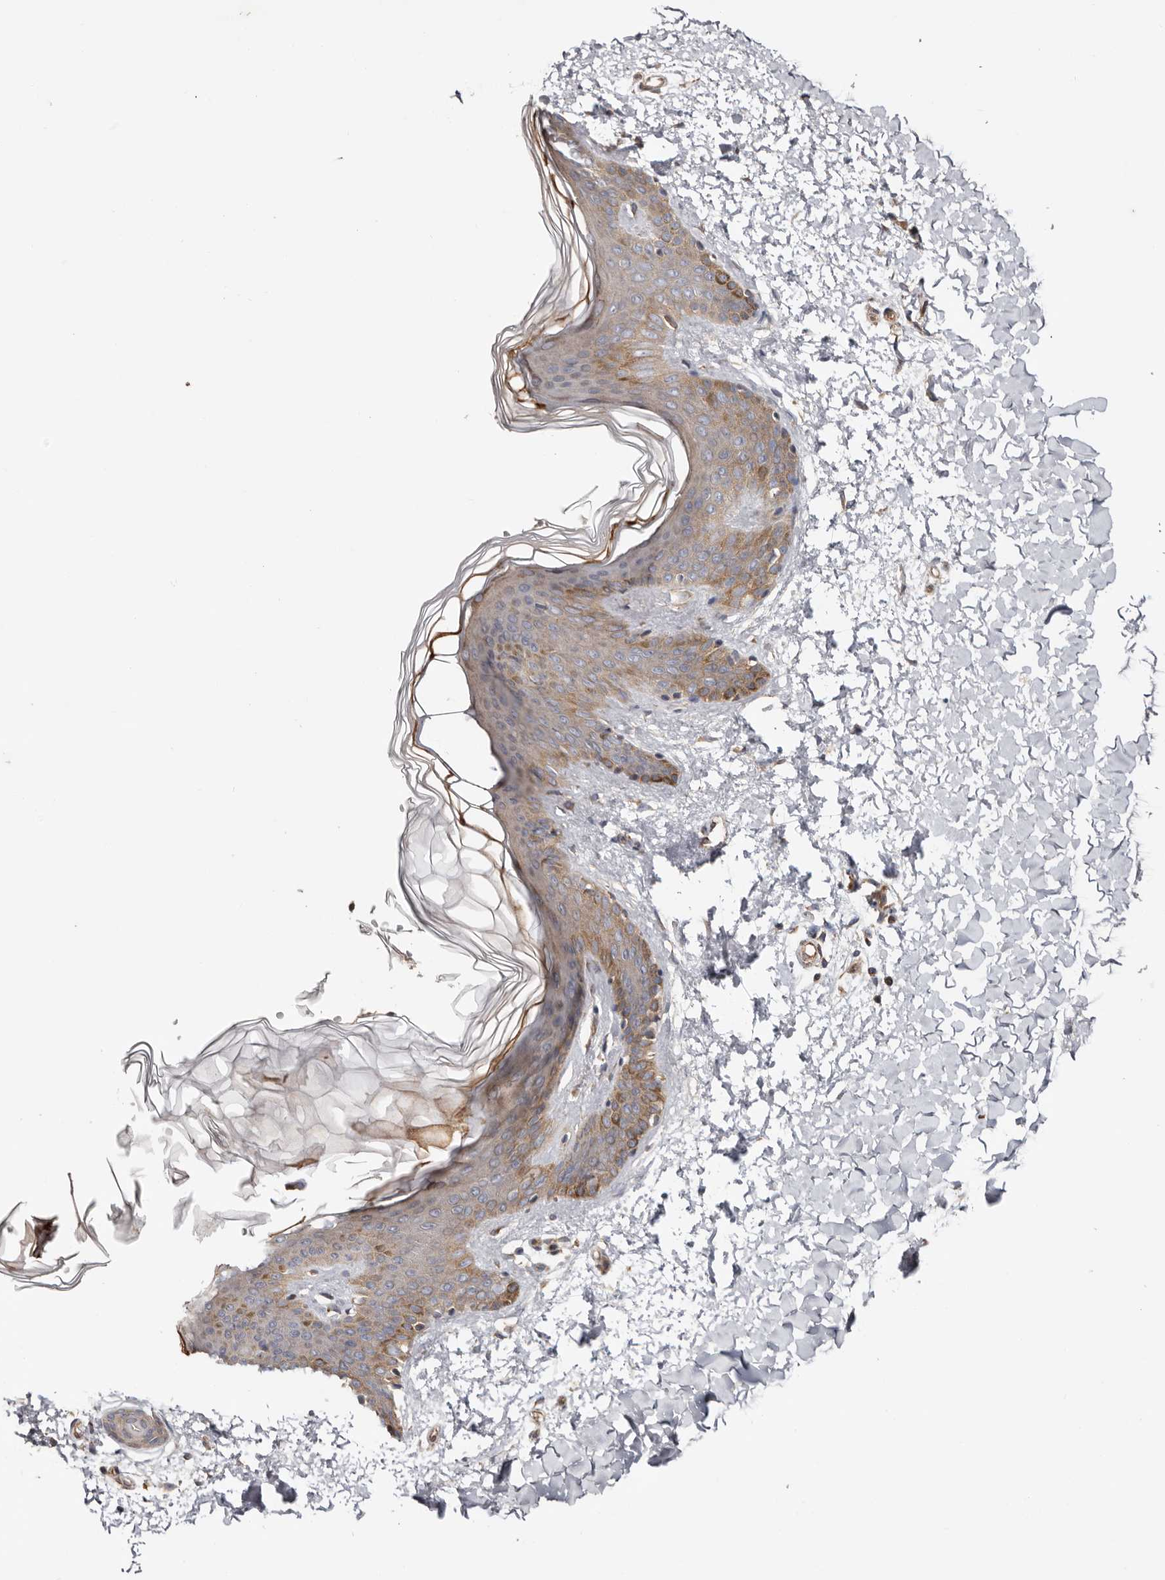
{"staining": {"intensity": "weak", "quantity": ">75%", "location": "cytoplasmic/membranous"}, "tissue": "skin", "cell_type": "Fibroblasts", "image_type": "normal", "snomed": [{"axis": "morphology", "description": "Normal tissue, NOS"}, {"axis": "morphology", "description": "Neoplasm, benign, NOS"}, {"axis": "topography", "description": "Skin"}, {"axis": "topography", "description": "Soft tissue"}], "caption": "IHC of normal skin demonstrates low levels of weak cytoplasmic/membranous positivity in approximately >75% of fibroblasts. (Stains: DAB in brown, nuclei in blue, Microscopy: brightfield microscopy at high magnification).", "gene": "PROKR1", "patient": {"sex": "male", "age": 26}}